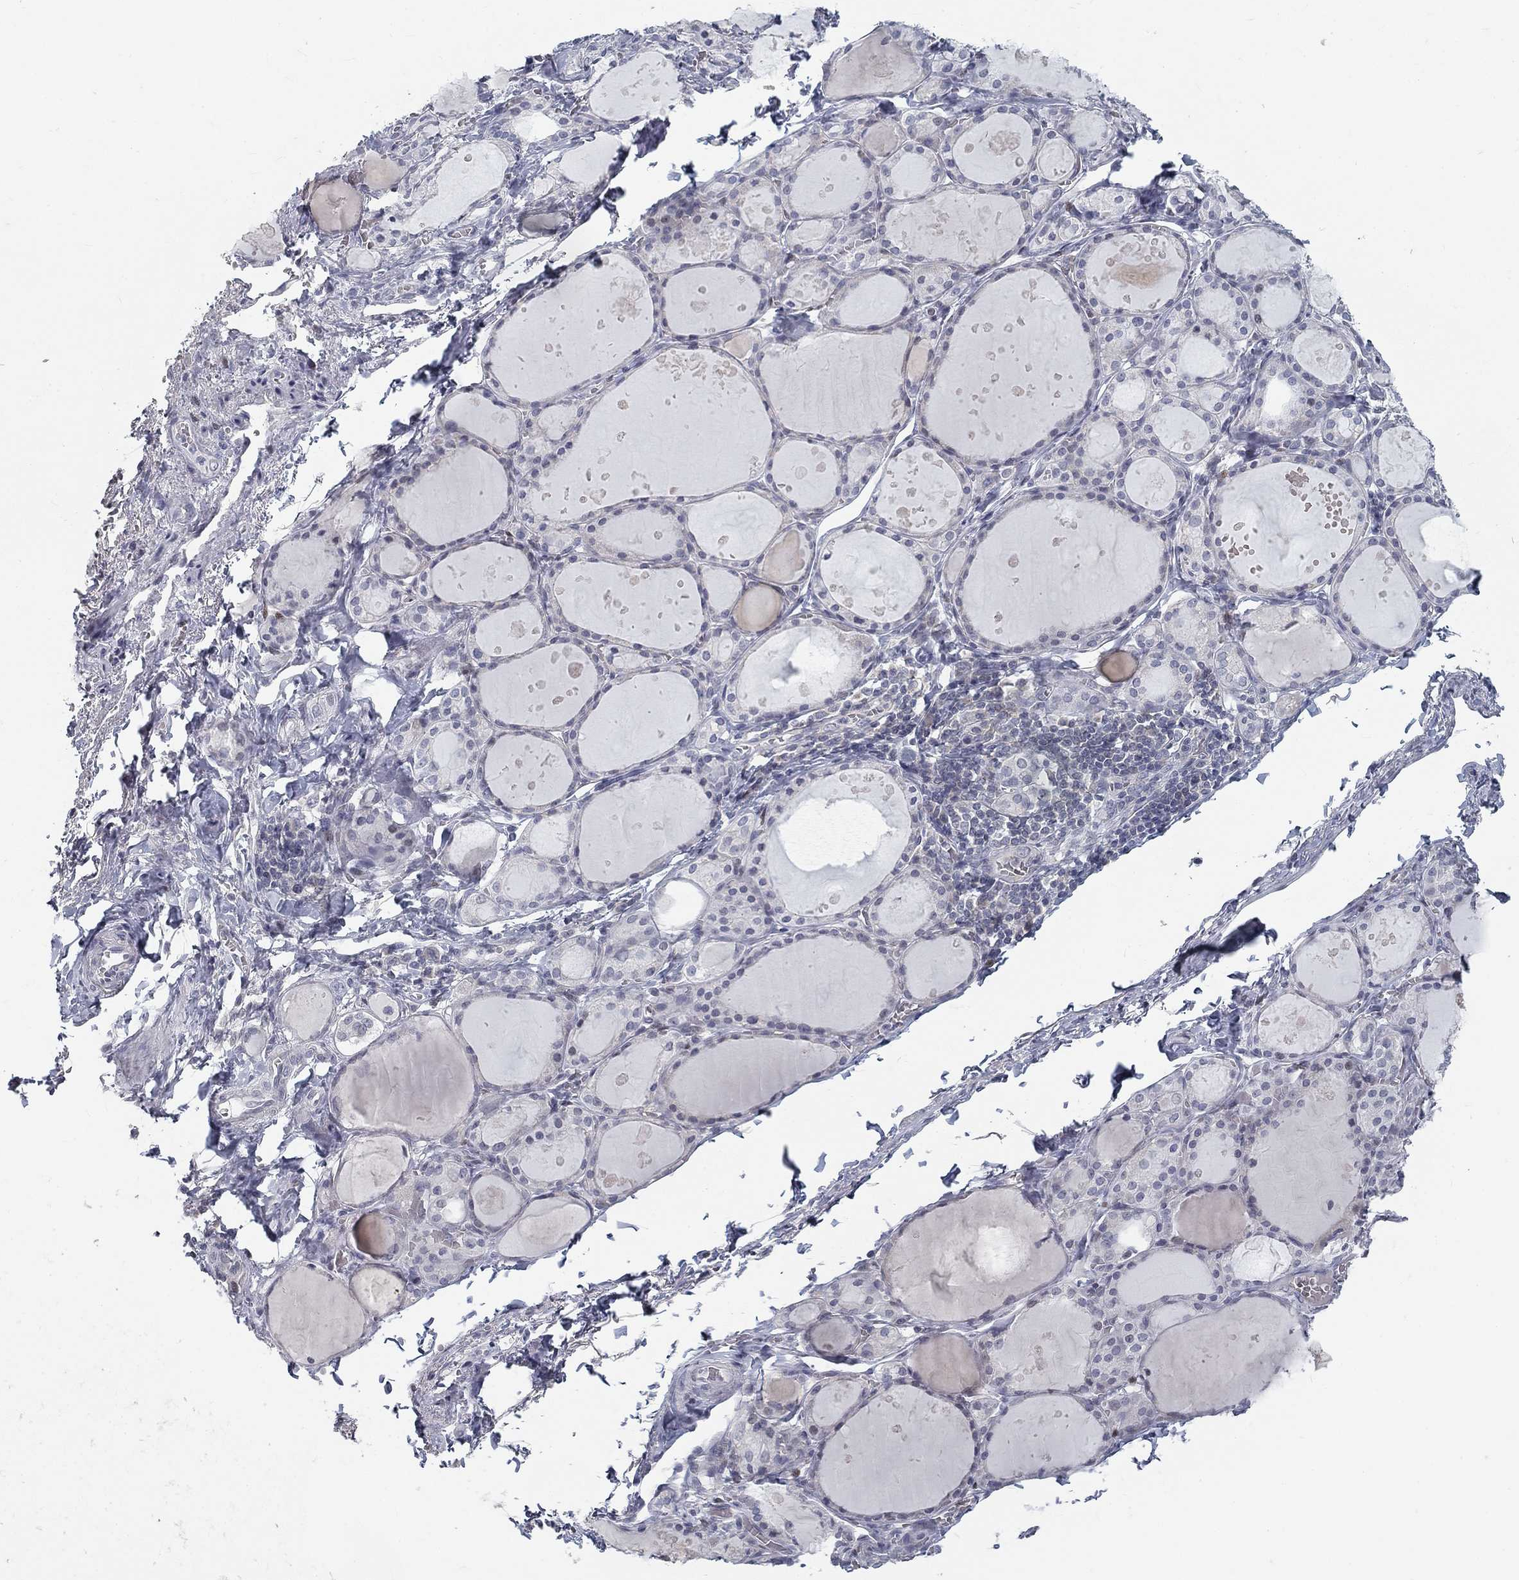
{"staining": {"intensity": "negative", "quantity": "none", "location": "none"}, "tissue": "thyroid gland", "cell_type": "Glandular cells", "image_type": "normal", "snomed": [{"axis": "morphology", "description": "Normal tissue, NOS"}, {"axis": "topography", "description": "Thyroid gland"}], "caption": "Image shows no significant protein positivity in glandular cells of normal thyroid gland. (Brightfield microscopy of DAB (3,3'-diaminobenzidine) IHC at high magnification).", "gene": "ATP1A3", "patient": {"sex": "male", "age": 68}}